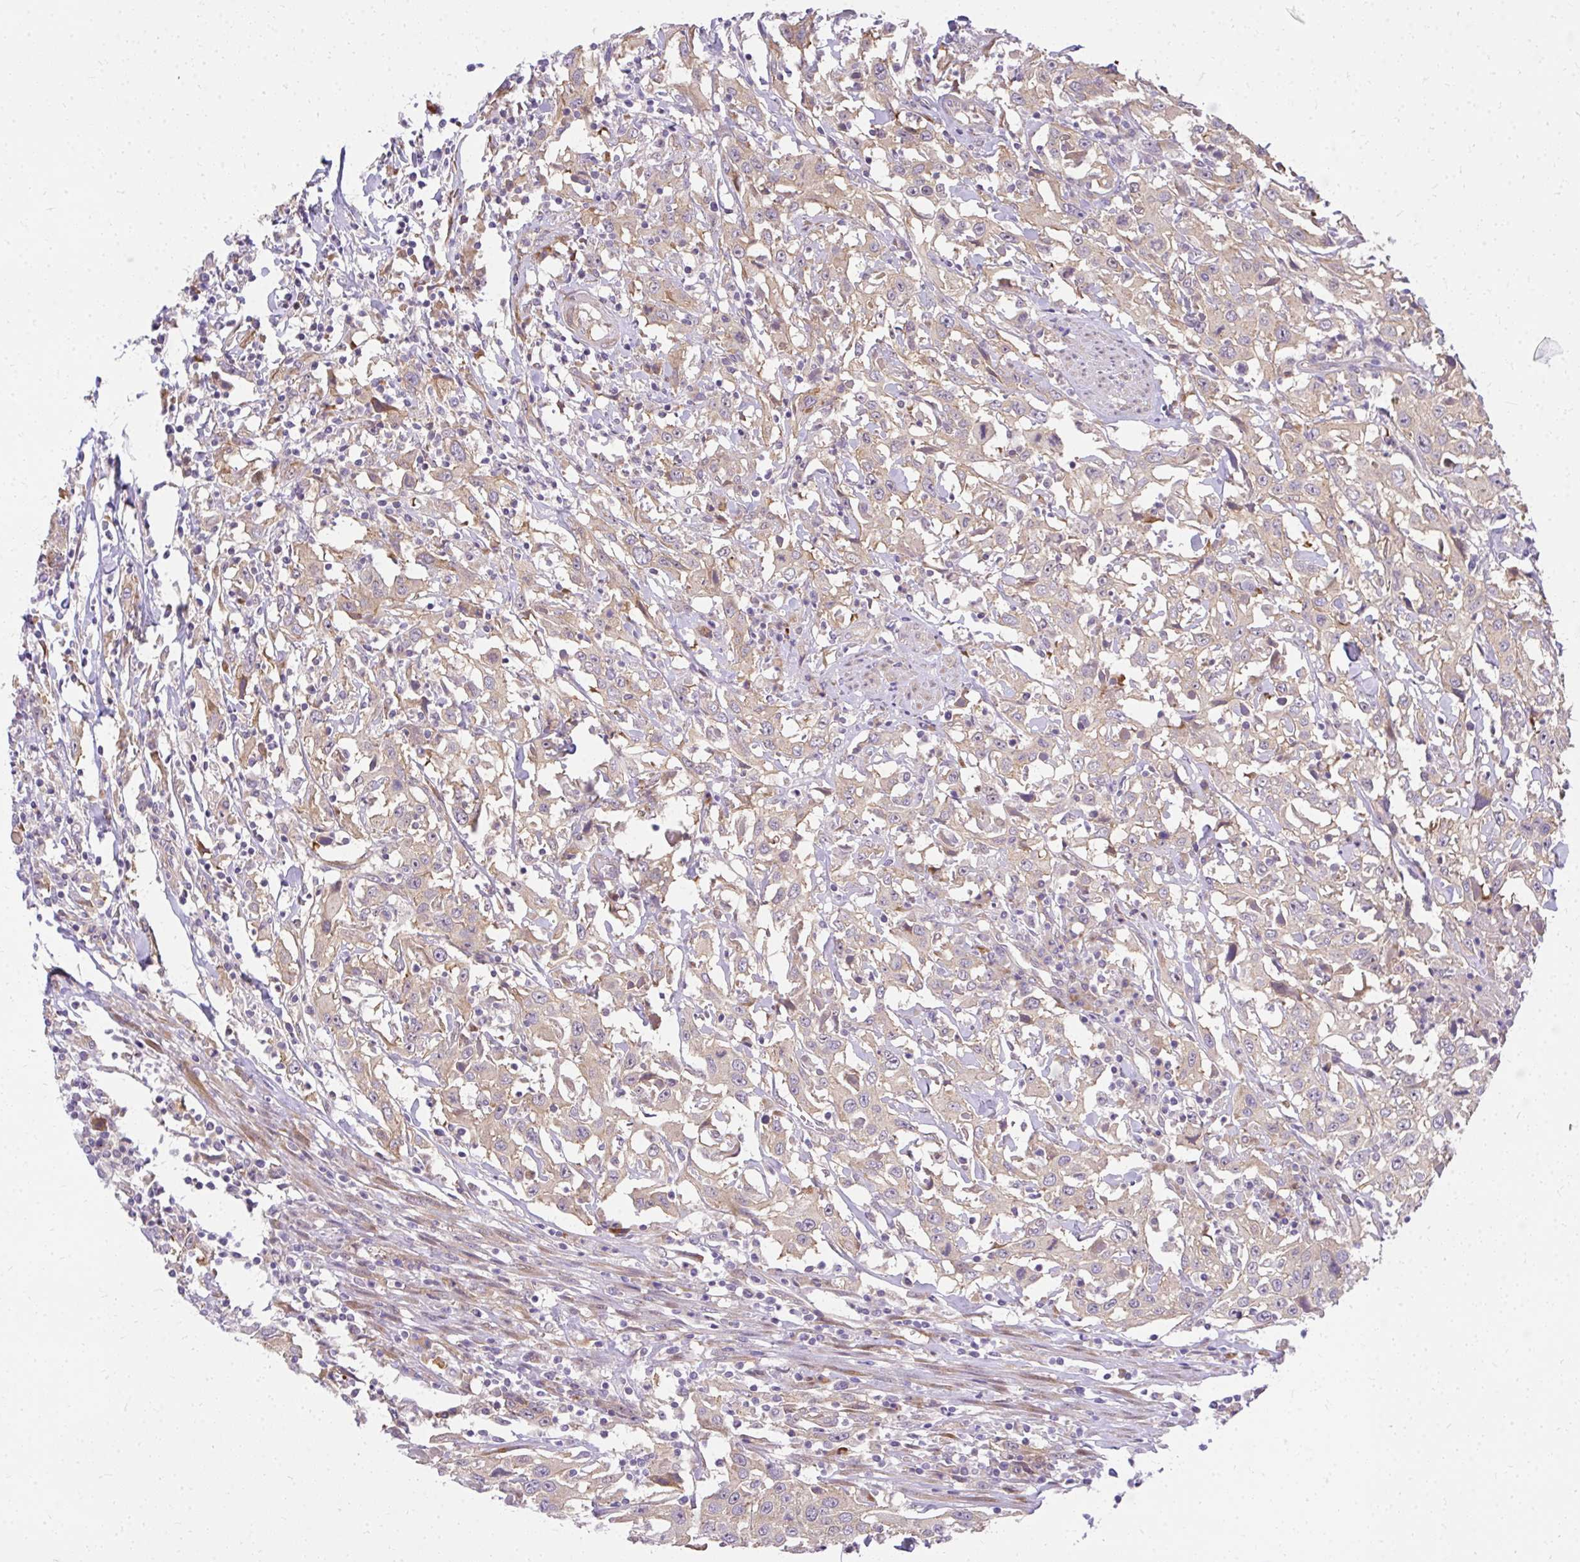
{"staining": {"intensity": "weak", "quantity": ">75%", "location": "cytoplasmic/membranous"}, "tissue": "urothelial cancer", "cell_type": "Tumor cells", "image_type": "cancer", "snomed": [{"axis": "morphology", "description": "Urothelial carcinoma, High grade"}, {"axis": "topography", "description": "Urinary bladder"}], "caption": "Urothelial cancer stained with DAB immunohistochemistry reveals low levels of weak cytoplasmic/membranous positivity in approximately >75% of tumor cells. Ihc stains the protein of interest in brown and the nuclei are stained blue.", "gene": "RSKR", "patient": {"sex": "male", "age": 61}}